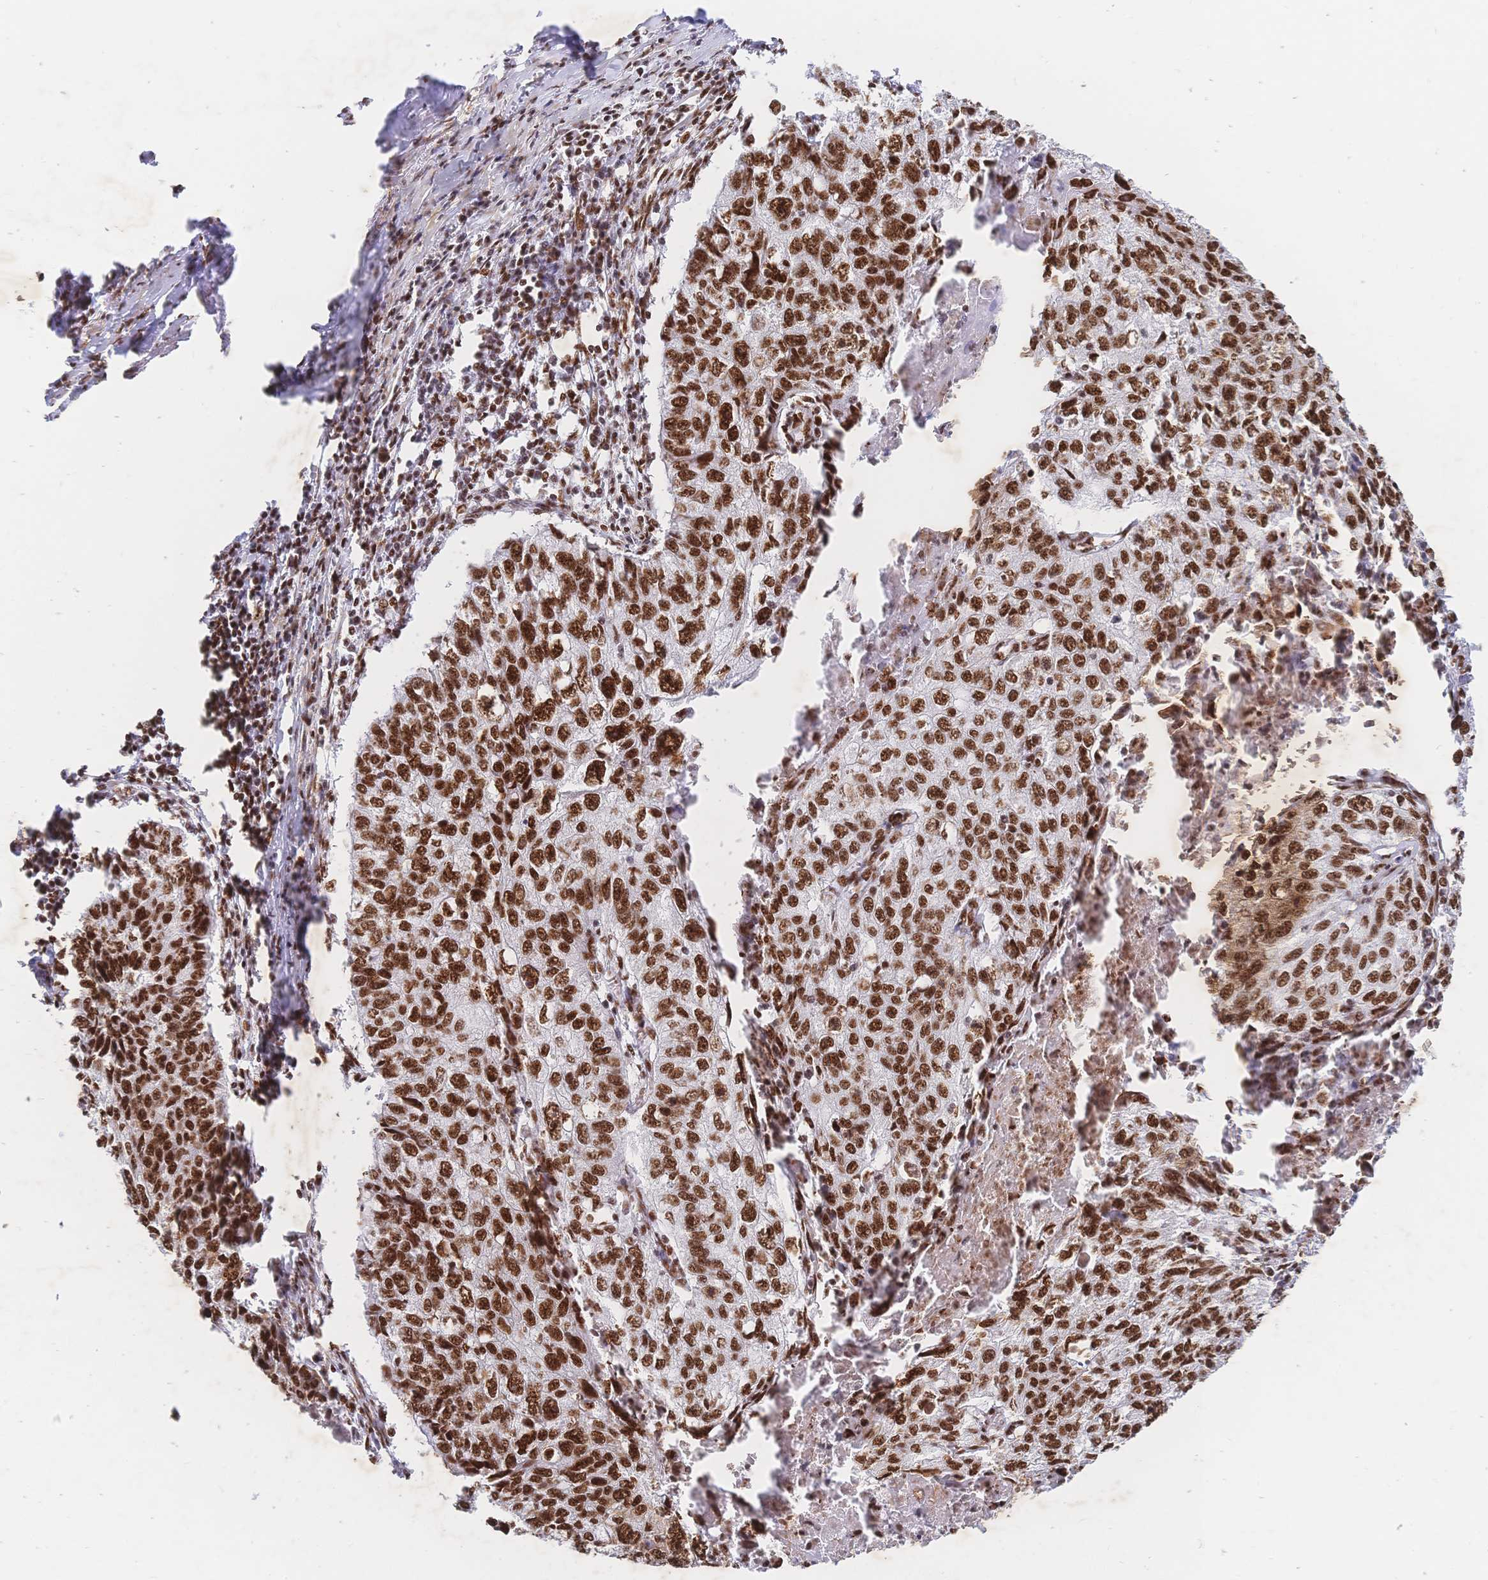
{"staining": {"intensity": "strong", "quantity": ">75%", "location": "nuclear"}, "tissue": "lung cancer", "cell_type": "Tumor cells", "image_type": "cancer", "snomed": [{"axis": "morphology", "description": "Normal morphology"}, {"axis": "morphology", "description": "Aneuploidy"}, {"axis": "morphology", "description": "Squamous cell carcinoma, NOS"}, {"axis": "topography", "description": "Lymph node"}, {"axis": "topography", "description": "Lung"}], "caption": "Squamous cell carcinoma (lung) was stained to show a protein in brown. There is high levels of strong nuclear expression in about >75% of tumor cells. The protein is stained brown, and the nuclei are stained in blue (DAB IHC with brightfield microscopy, high magnification).", "gene": "SRSF1", "patient": {"sex": "female", "age": 76}}